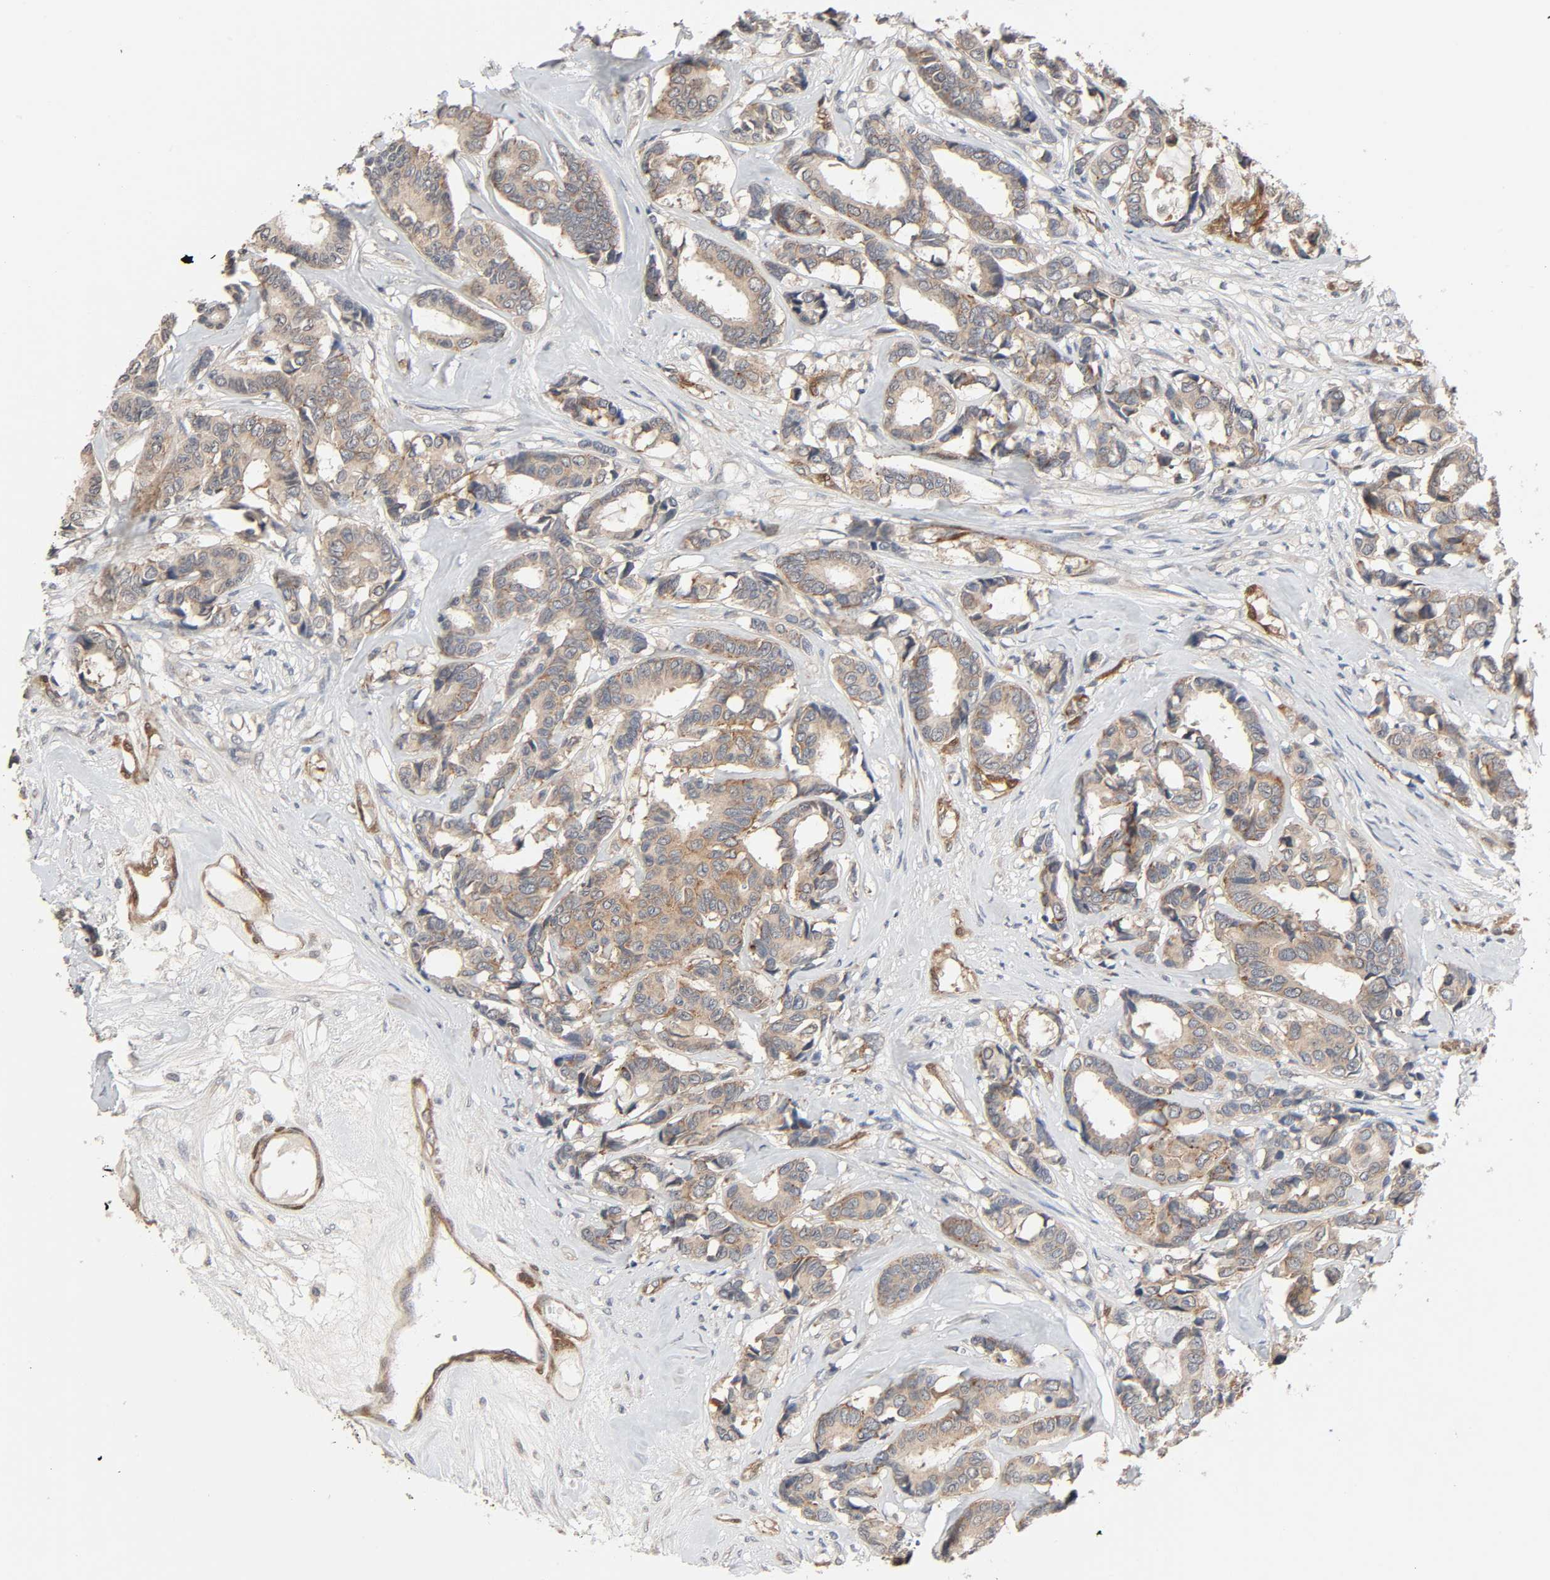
{"staining": {"intensity": "weak", "quantity": ">75%", "location": "cytoplasmic/membranous"}, "tissue": "breast cancer", "cell_type": "Tumor cells", "image_type": "cancer", "snomed": [{"axis": "morphology", "description": "Duct carcinoma"}, {"axis": "topography", "description": "Breast"}], "caption": "Immunohistochemical staining of breast invasive ductal carcinoma displays low levels of weak cytoplasmic/membranous staining in approximately >75% of tumor cells.", "gene": "PTK2", "patient": {"sex": "female", "age": 87}}